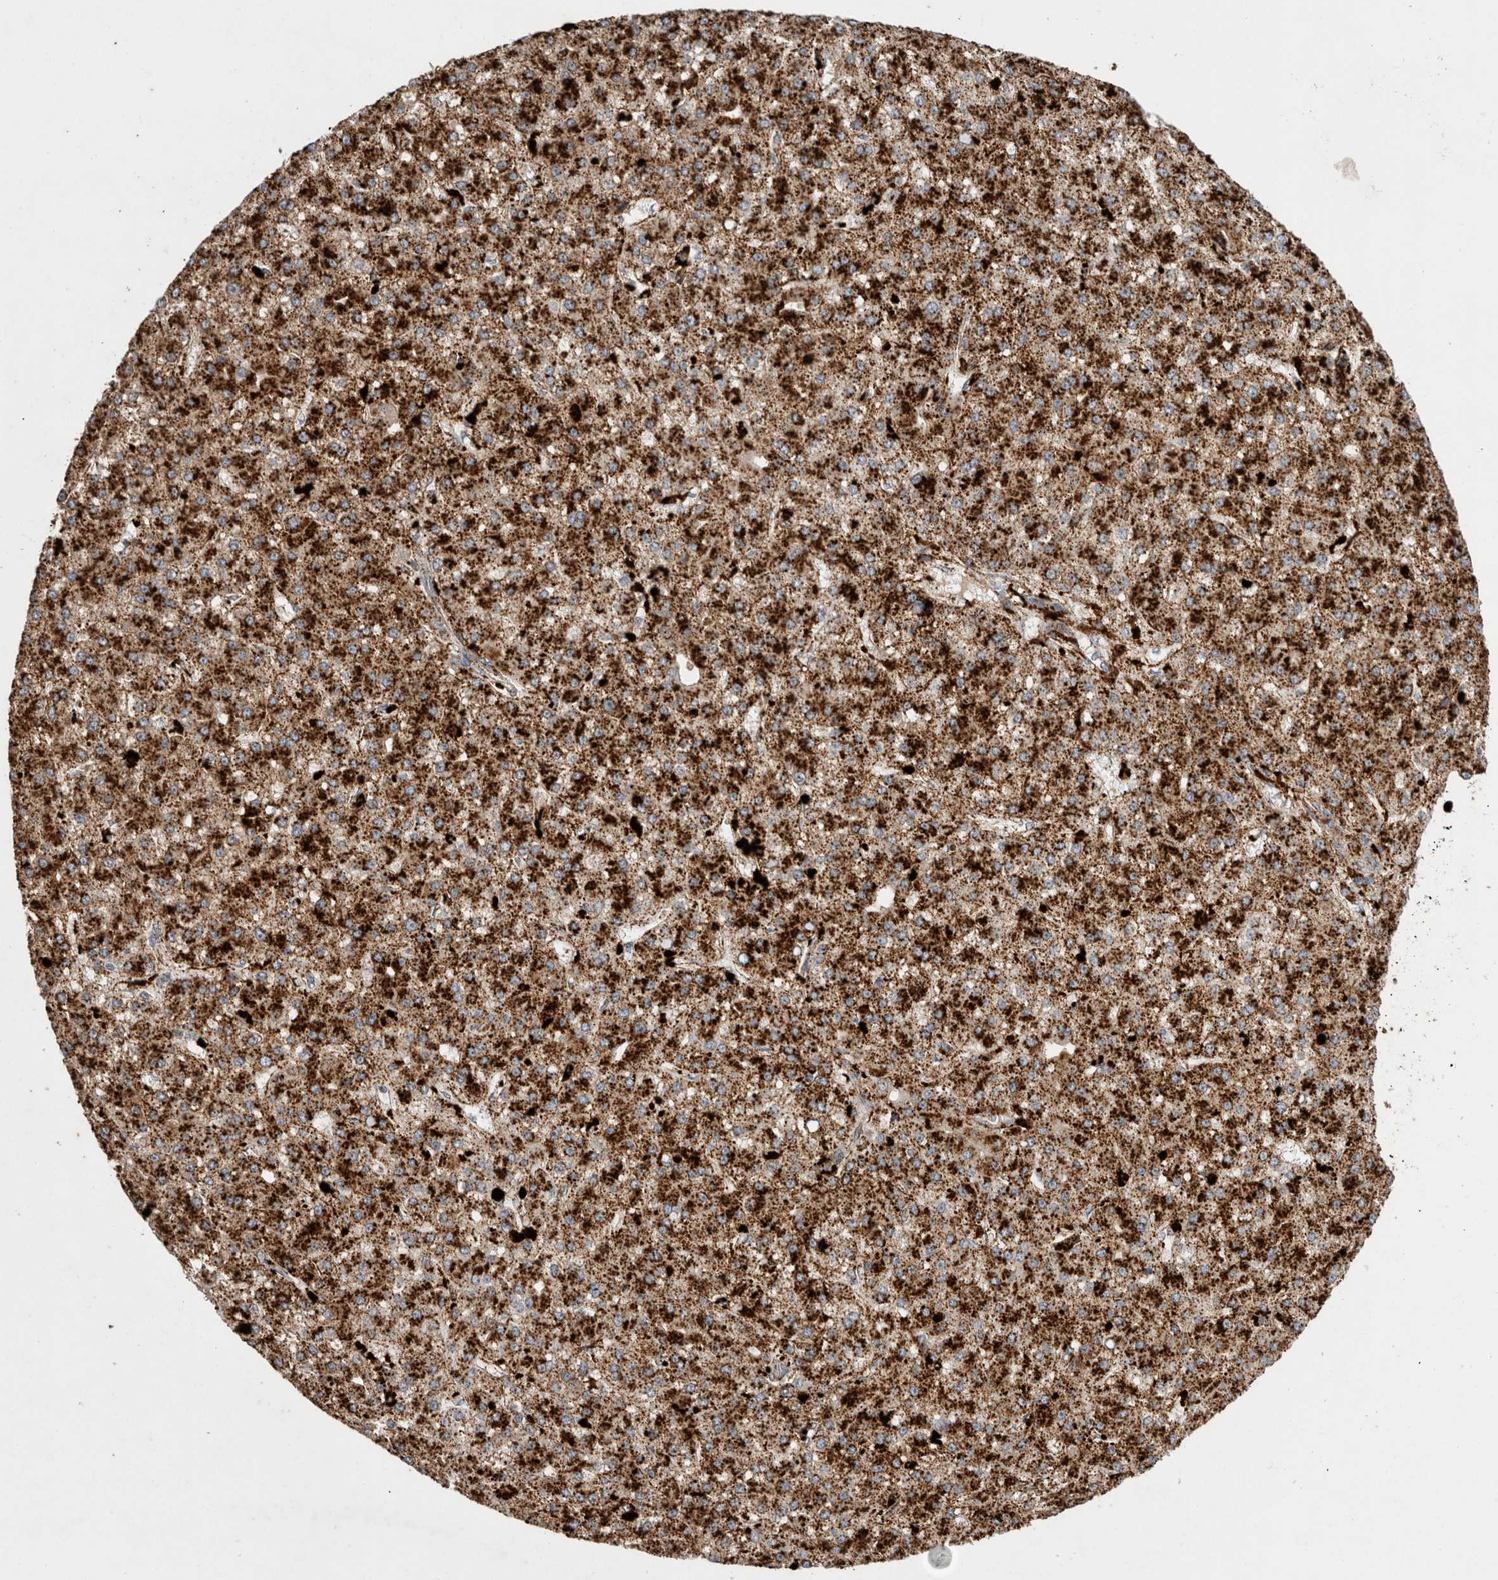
{"staining": {"intensity": "strong", "quantity": ">75%", "location": "cytoplasmic/membranous"}, "tissue": "liver cancer", "cell_type": "Tumor cells", "image_type": "cancer", "snomed": [{"axis": "morphology", "description": "Carcinoma, Hepatocellular, NOS"}, {"axis": "topography", "description": "Liver"}], "caption": "IHC histopathology image of neoplastic tissue: human hepatocellular carcinoma (liver) stained using immunohistochemistry displays high levels of strong protein expression localized specifically in the cytoplasmic/membranous of tumor cells, appearing as a cytoplasmic/membranous brown color.", "gene": "CTSA", "patient": {"sex": "male", "age": 67}}